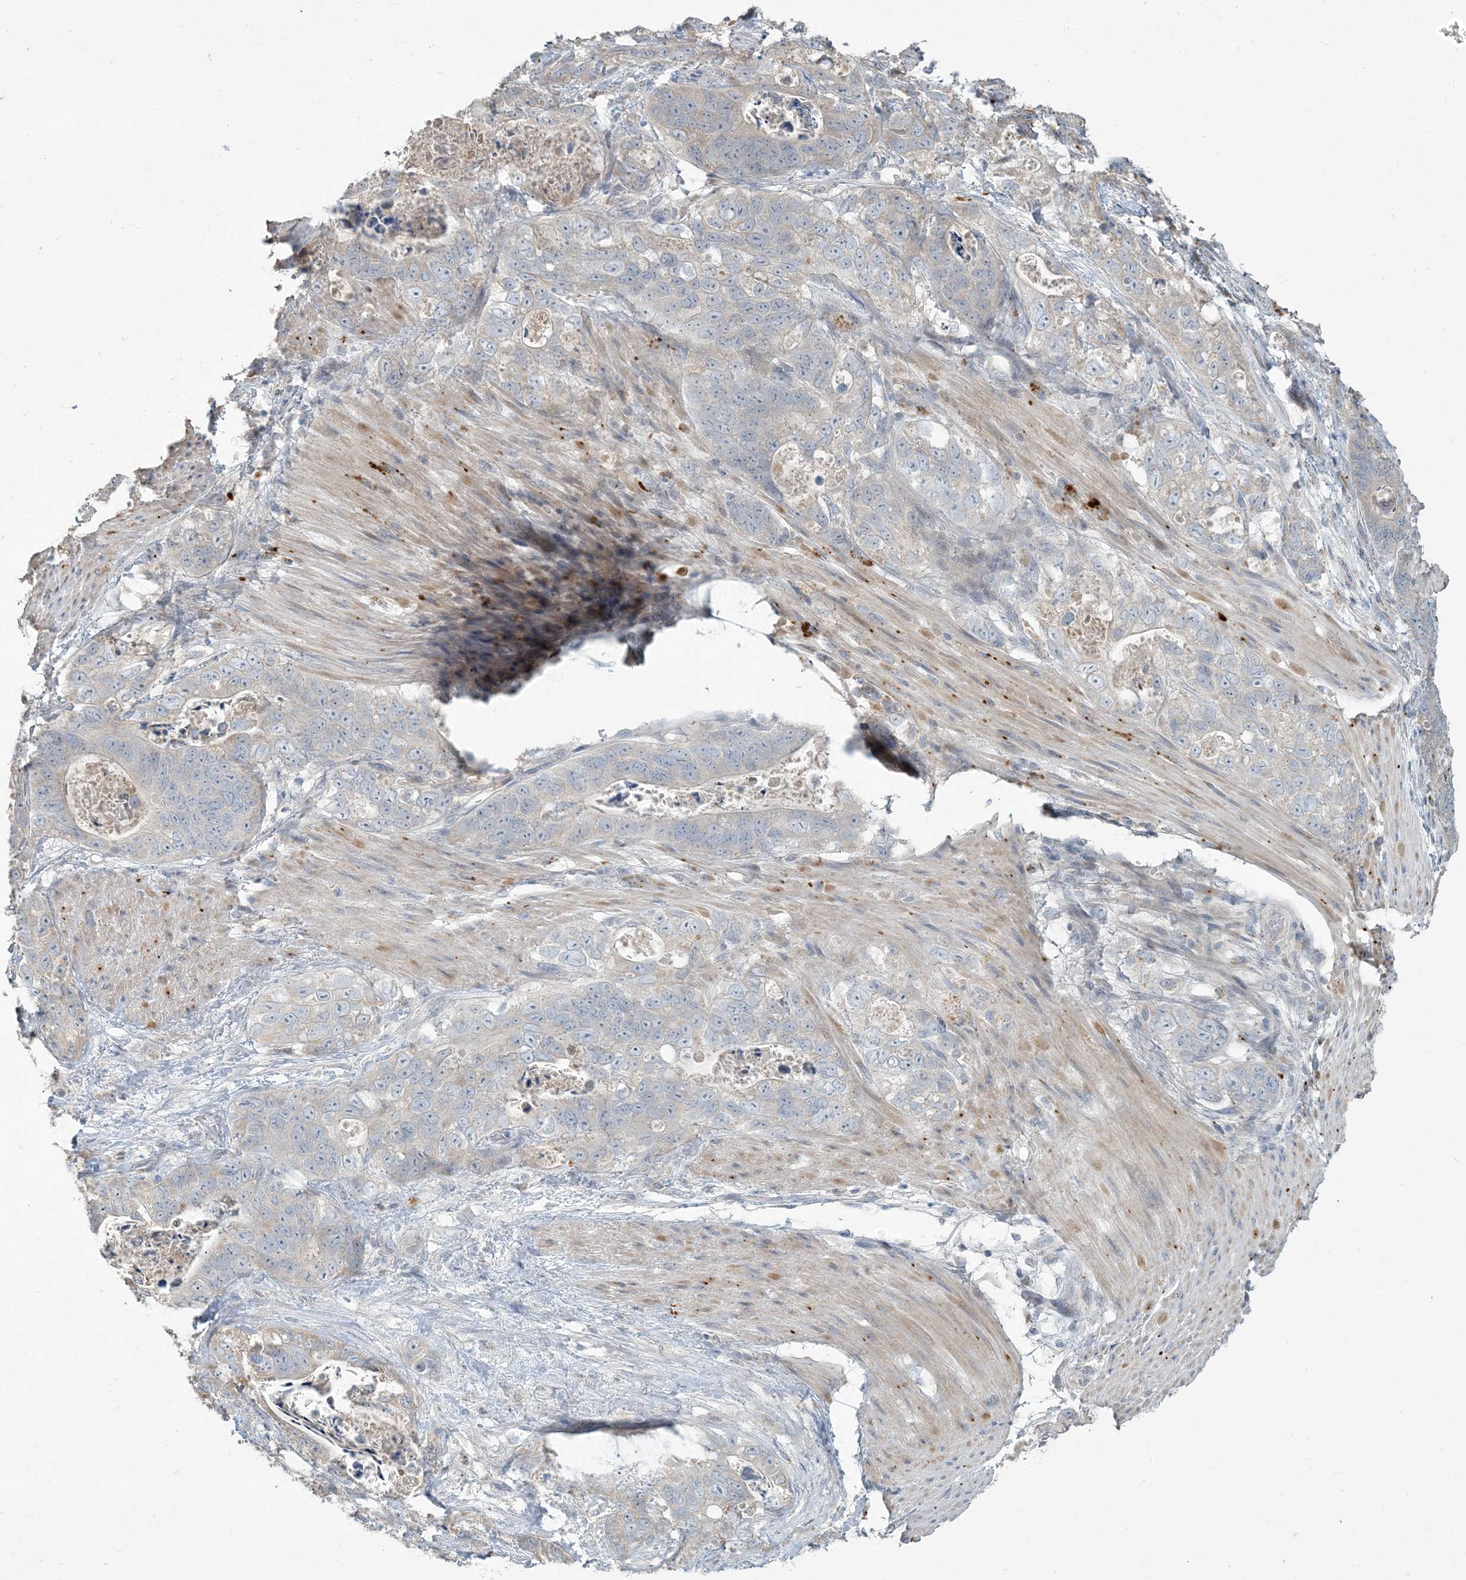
{"staining": {"intensity": "negative", "quantity": "none", "location": "none"}, "tissue": "stomach cancer", "cell_type": "Tumor cells", "image_type": "cancer", "snomed": [{"axis": "morphology", "description": "Normal tissue, NOS"}, {"axis": "morphology", "description": "Adenocarcinoma, NOS"}, {"axis": "topography", "description": "Stomach"}], "caption": "This is a photomicrograph of immunohistochemistry (IHC) staining of stomach adenocarcinoma, which shows no expression in tumor cells.", "gene": "LTN1", "patient": {"sex": "female", "age": 89}}